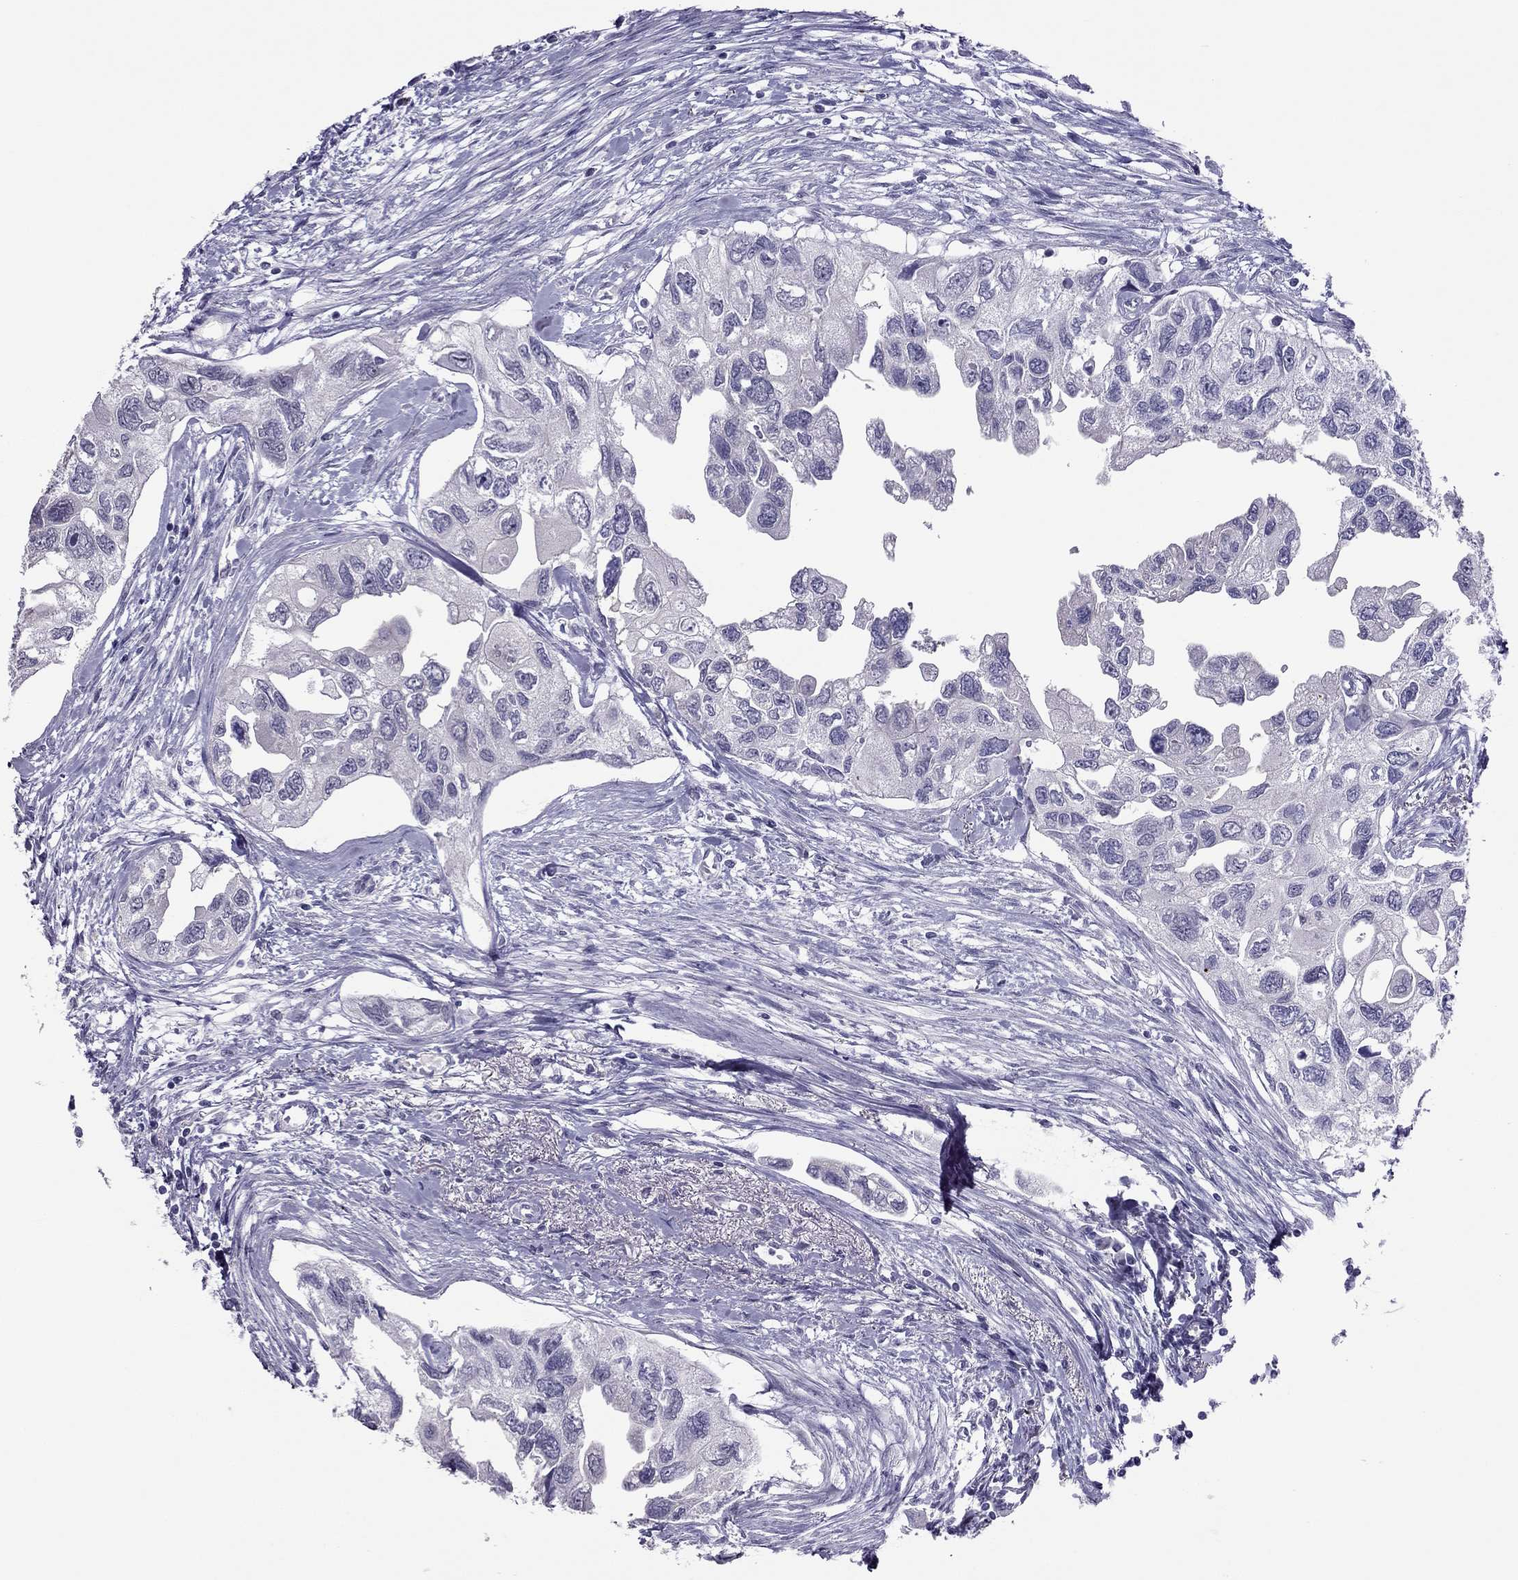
{"staining": {"intensity": "negative", "quantity": "none", "location": "none"}, "tissue": "urothelial cancer", "cell_type": "Tumor cells", "image_type": "cancer", "snomed": [{"axis": "morphology", "description": "Urothelial carcinoma, High grade"}, {"axis": "topography", "description": "Urinary bladder"}], "caption": "A high-resolution micrograph shows IHC staining of urothelial carcinoma (high-grade), which reveals no significant positivity in tumor cells.", "gene": "PDE6A", "patient": {"sex": "male", "age": 59}}